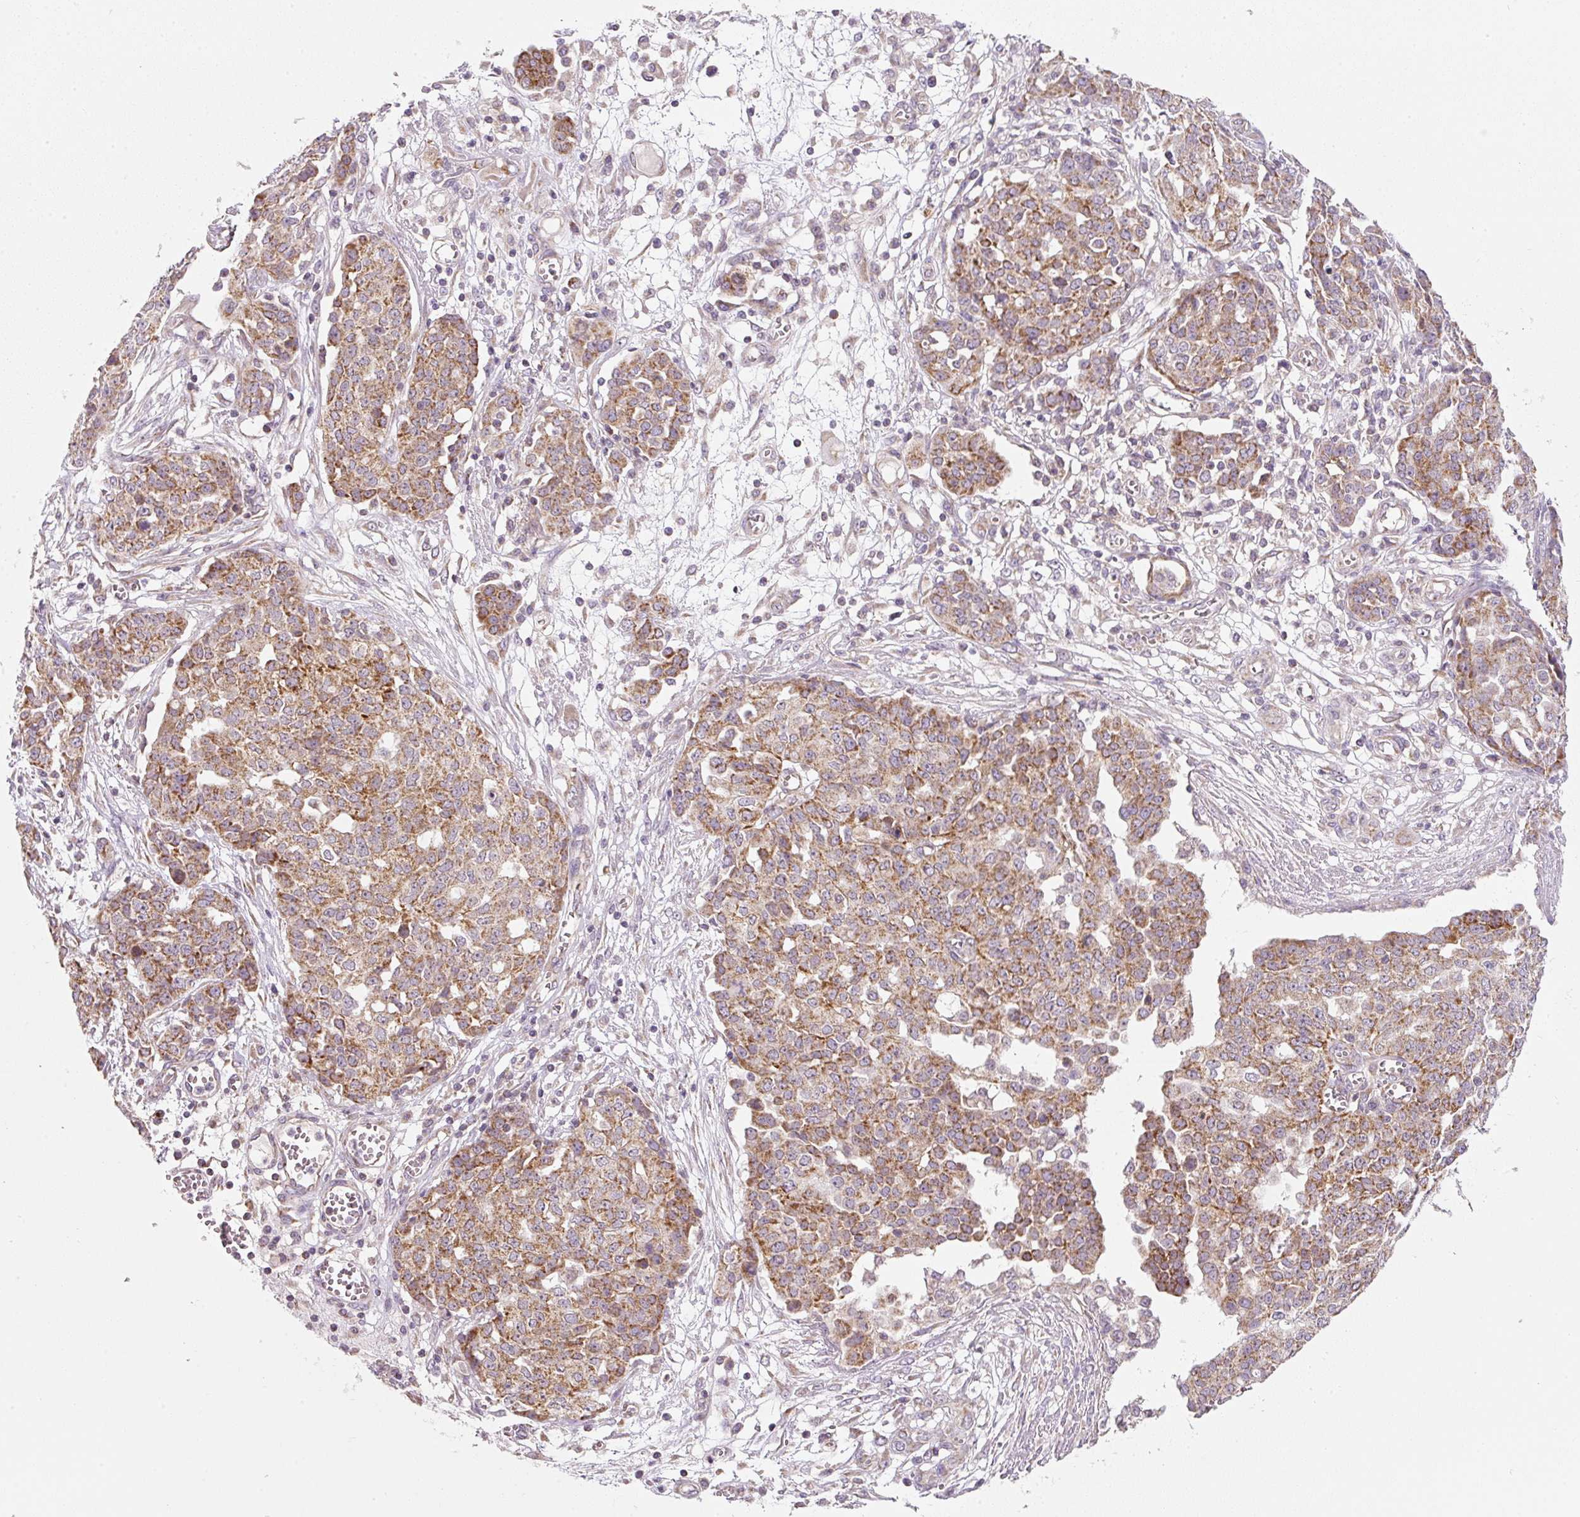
{"staining": {"intensity": "moderate", "quantity": ">75%", "location": "cytoplasmic/membranous"}, "tissue": "ovarian cancer", "cell_type": "Tumor cells", "image_type": "cancer", "snomed": [{"axis": "morphology", "description": "Cystadenocarcinoma, serous, NOS"}, {"axis": "topography", "description": "Soft tissue"}, {"axis": "topography", "description": "Ovary"}], "caption": "High-magnification brightfield microscopy of ovarian cancer (serous cystadenocarcinoma) stained with DAB (brown) and counterstained with hematoxylin (blue). tumor cells exhibit moderate cytoplasmic/membranous positivity is present in about>75% of cells.", "gene": "FAM78B", "patient": {"sex": "female", "age": 57}}